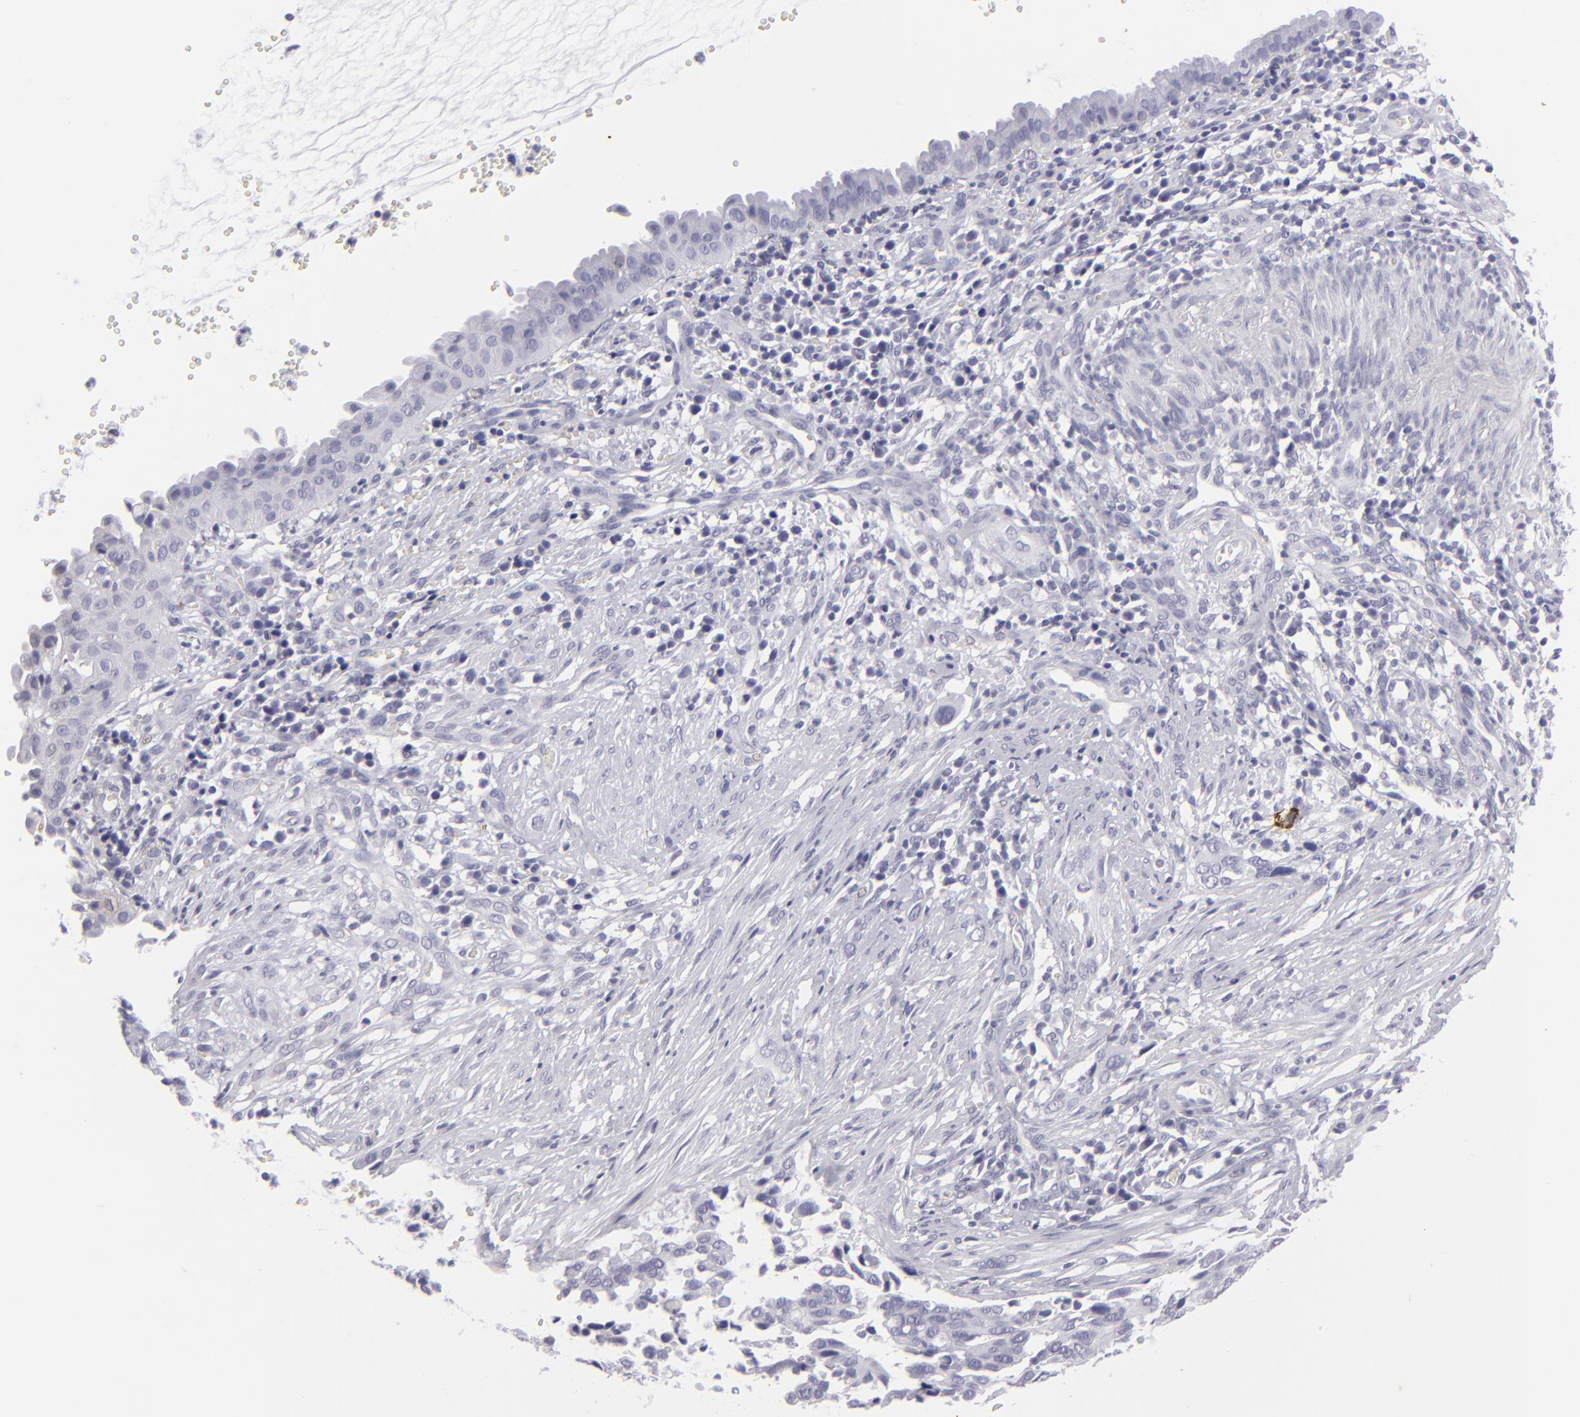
{"staining": {"intensity": "negative", "quantity": "none", "location": "none"}, "tissue": "cervical cancer", "cell_type": "Tumor cells", "image_type": "cancer", "snomed": [{"axis": "morphology", "description": "Normal tissue, NOS"}, {"axis": "morphology", "description": "Squamous cell carcinoma, NOS"}, {"axis": "topography", "description": "Cervix"}], "caption": "Immunohistochemistry (IHC) histopathology image of cervical squamous cell carcinoma stained for a protein (brown), which shows no expression in tumor cells. The staining is performed using DAB brown chromogen with nuclei counter-stained in using hematoxylin.", "gene": "KRT1", "patient": {"sex": "female", "age": 45}}